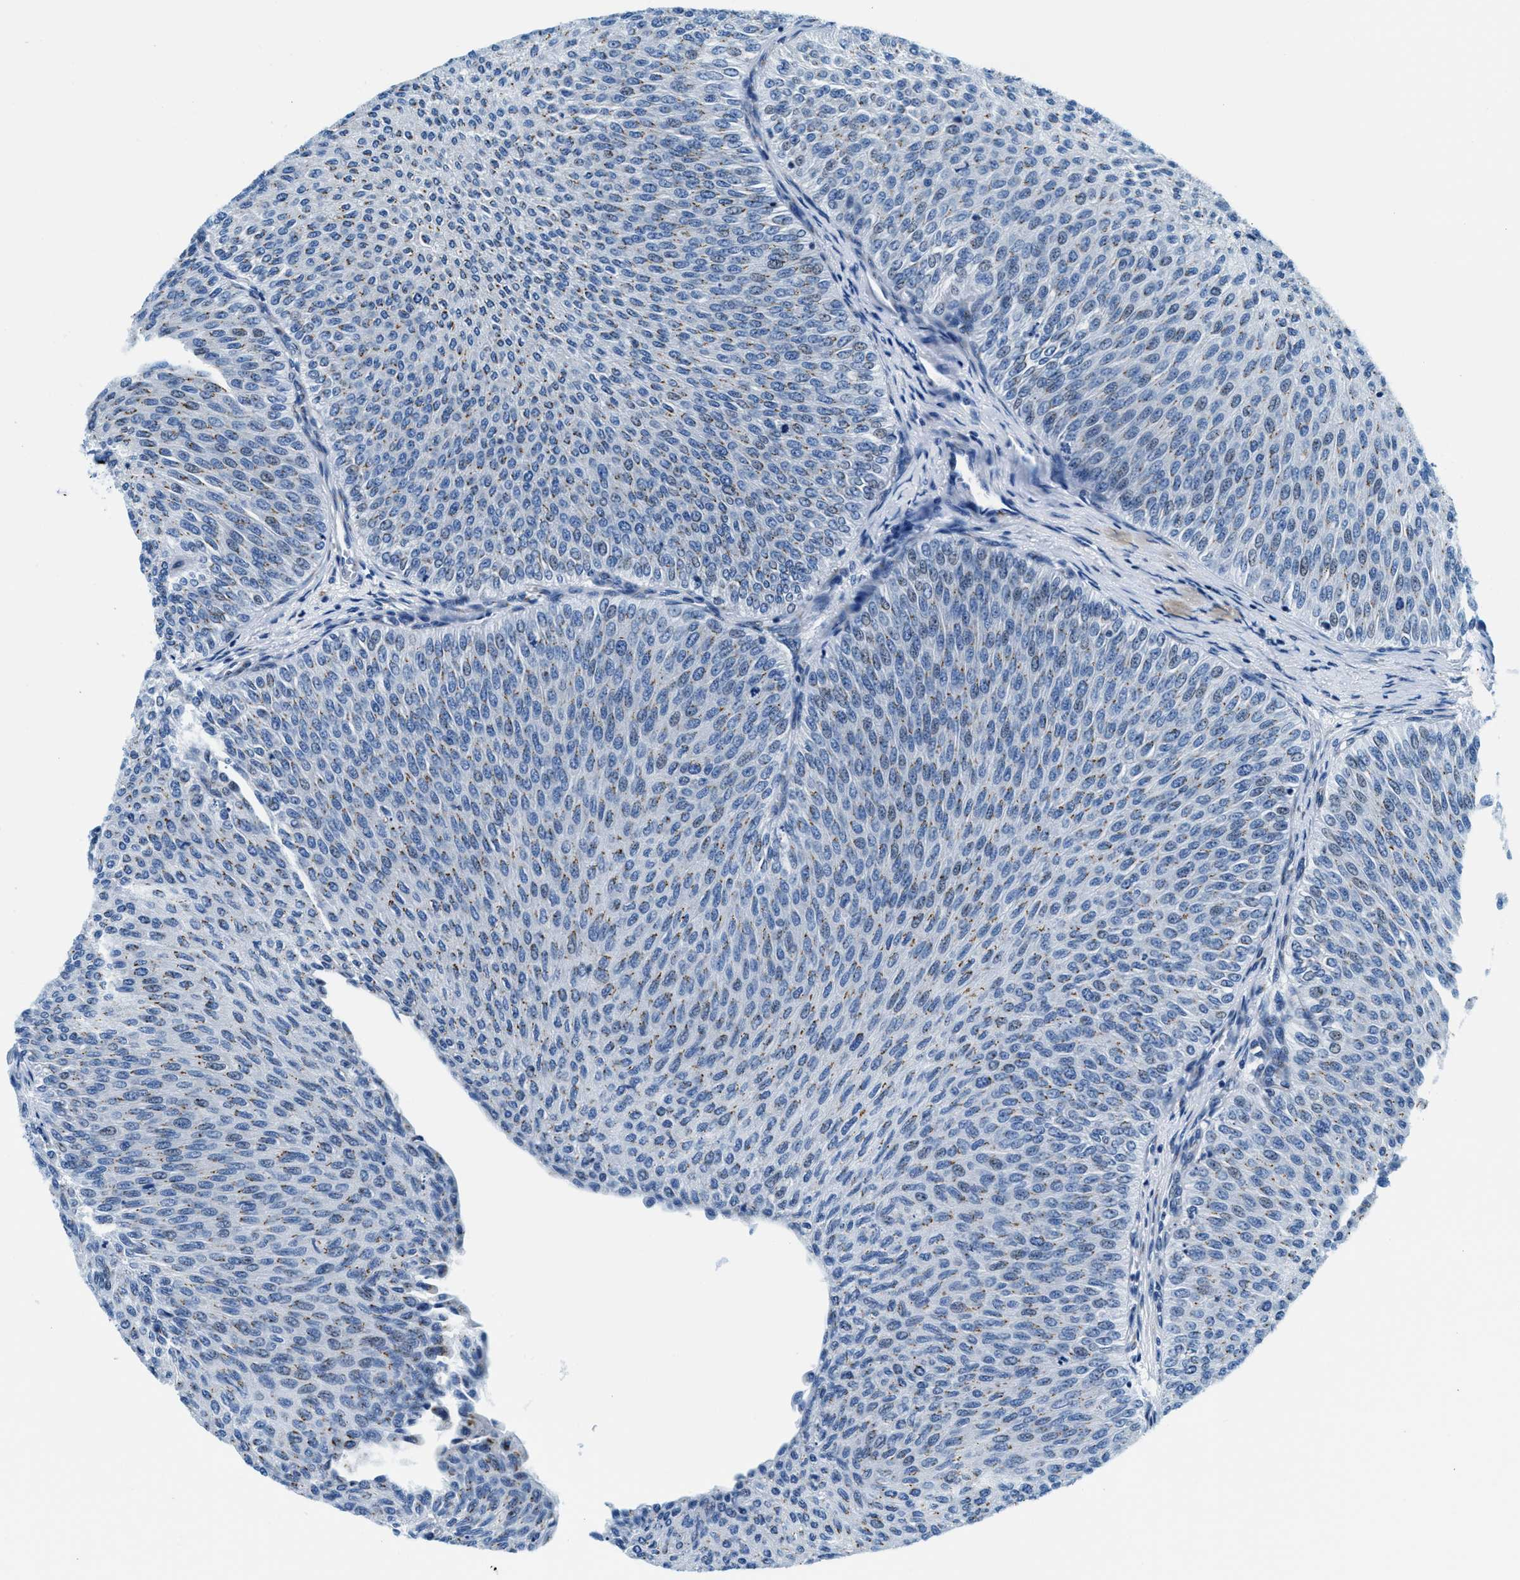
{"staining": {"intensity": "weak", "quantity": "25%-75%", "location": "cytoplasmic/membranous"}, "tissue": "urothelial cancer", "cell_type": "Tumor cells", "image_type": "cancer", "snomed": [{"axis": "morphology", "description": "Urothelial carcinoma, Low grade"}, {"axis": "topography", "description": "Urinary bladder"}], "caption": "A brown stain labels weak cytoplasmic/membranous expression of a protein in urothelial cancer tumor cells.", "gene": "VPS53", "patient": {"sex": "male", "age": 78}}